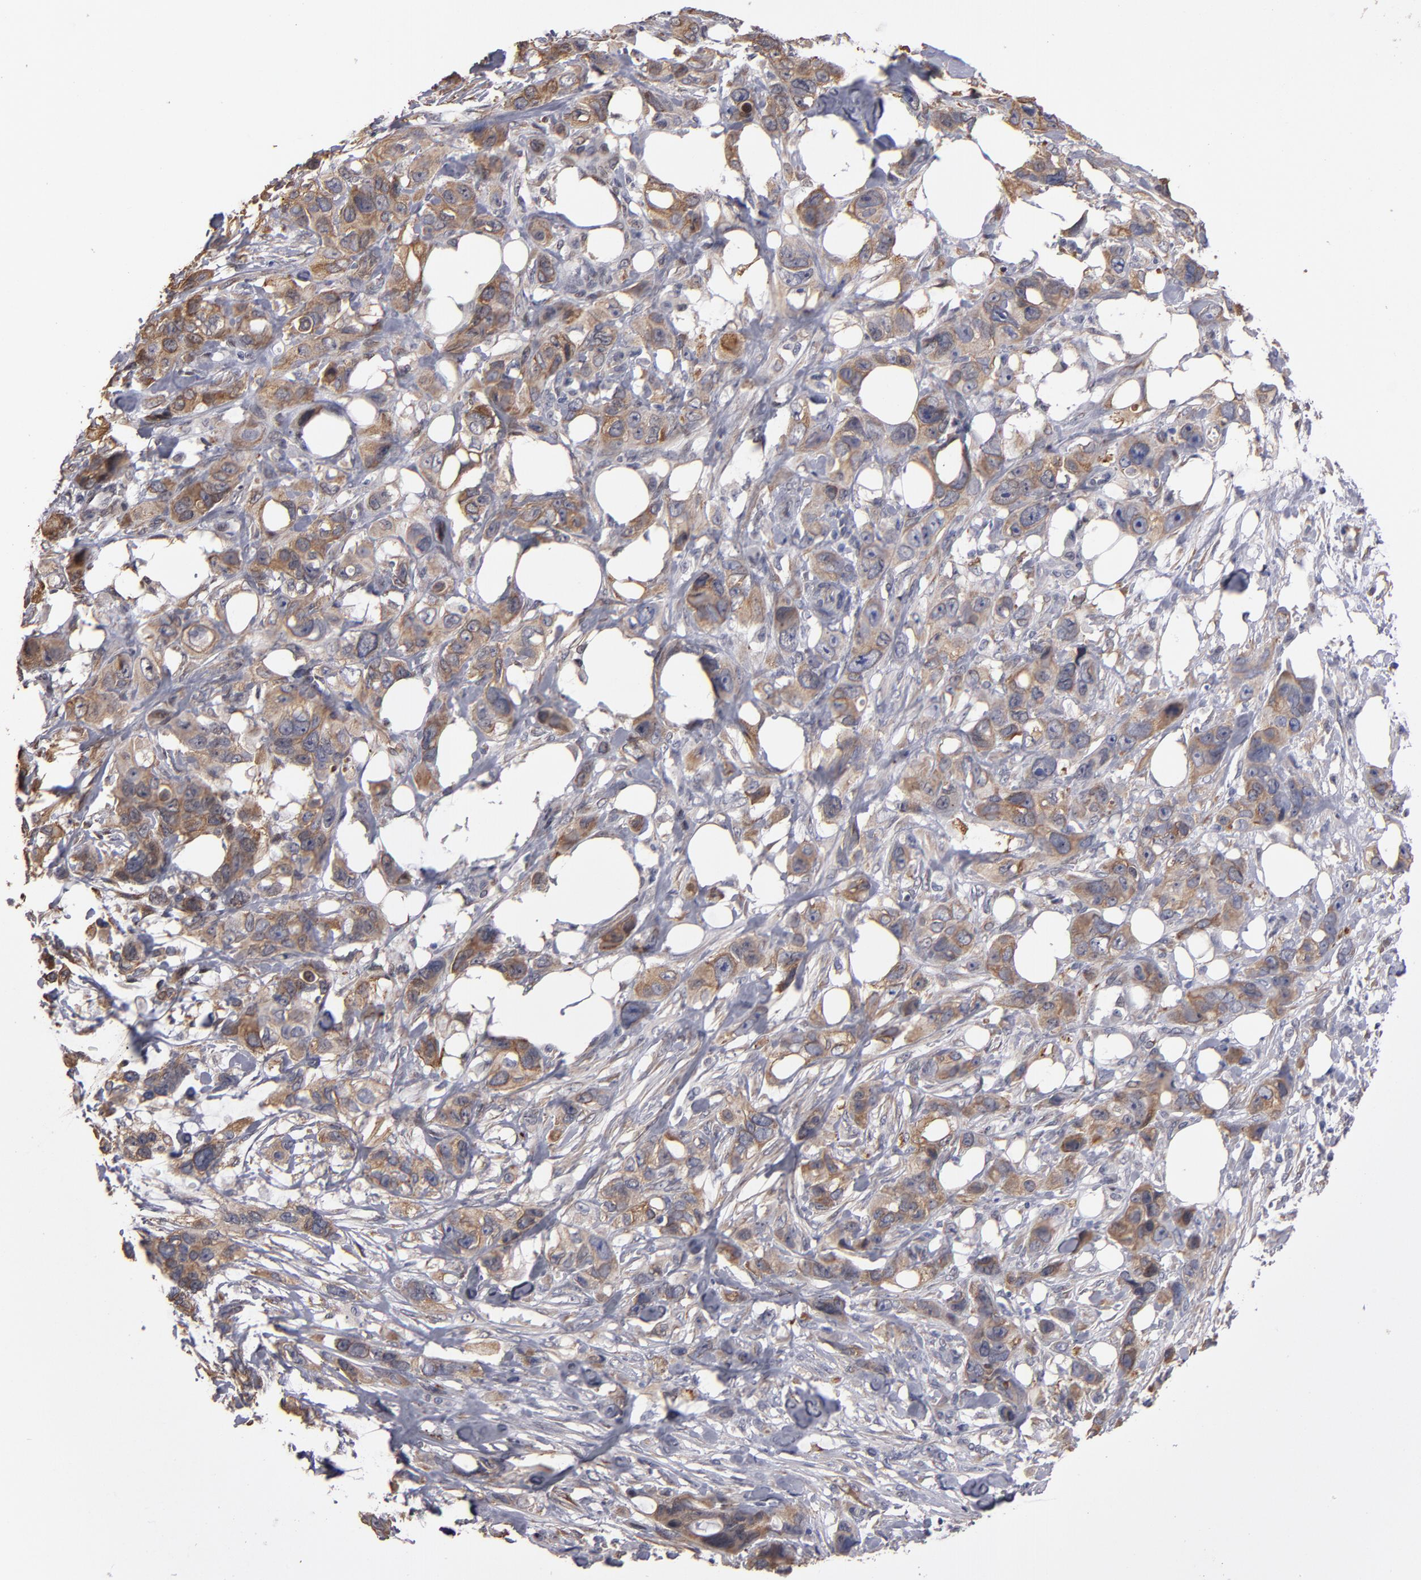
{"staining": {"intensity": "moderate", "quantity": ">75%", "location": "cytoplasmic/membranous"}, "tissue": "stomach cancer", "cell_type": "Tumor cells", "image_type": "cancer", "snomed": [{"axis": "morphology", "description": "Adenocarcinoma, NOS"}, {"axis": "topography", "description": "Stomach, upper"}], "caption": "An image of stomach cancer (adenocarcinoma) stained for a protein displays moderate cytoplasmic/membranous brown staining in tumor cells.", "gene": "PGRMC1", "patient": {"sex": "male", "age": 47}}